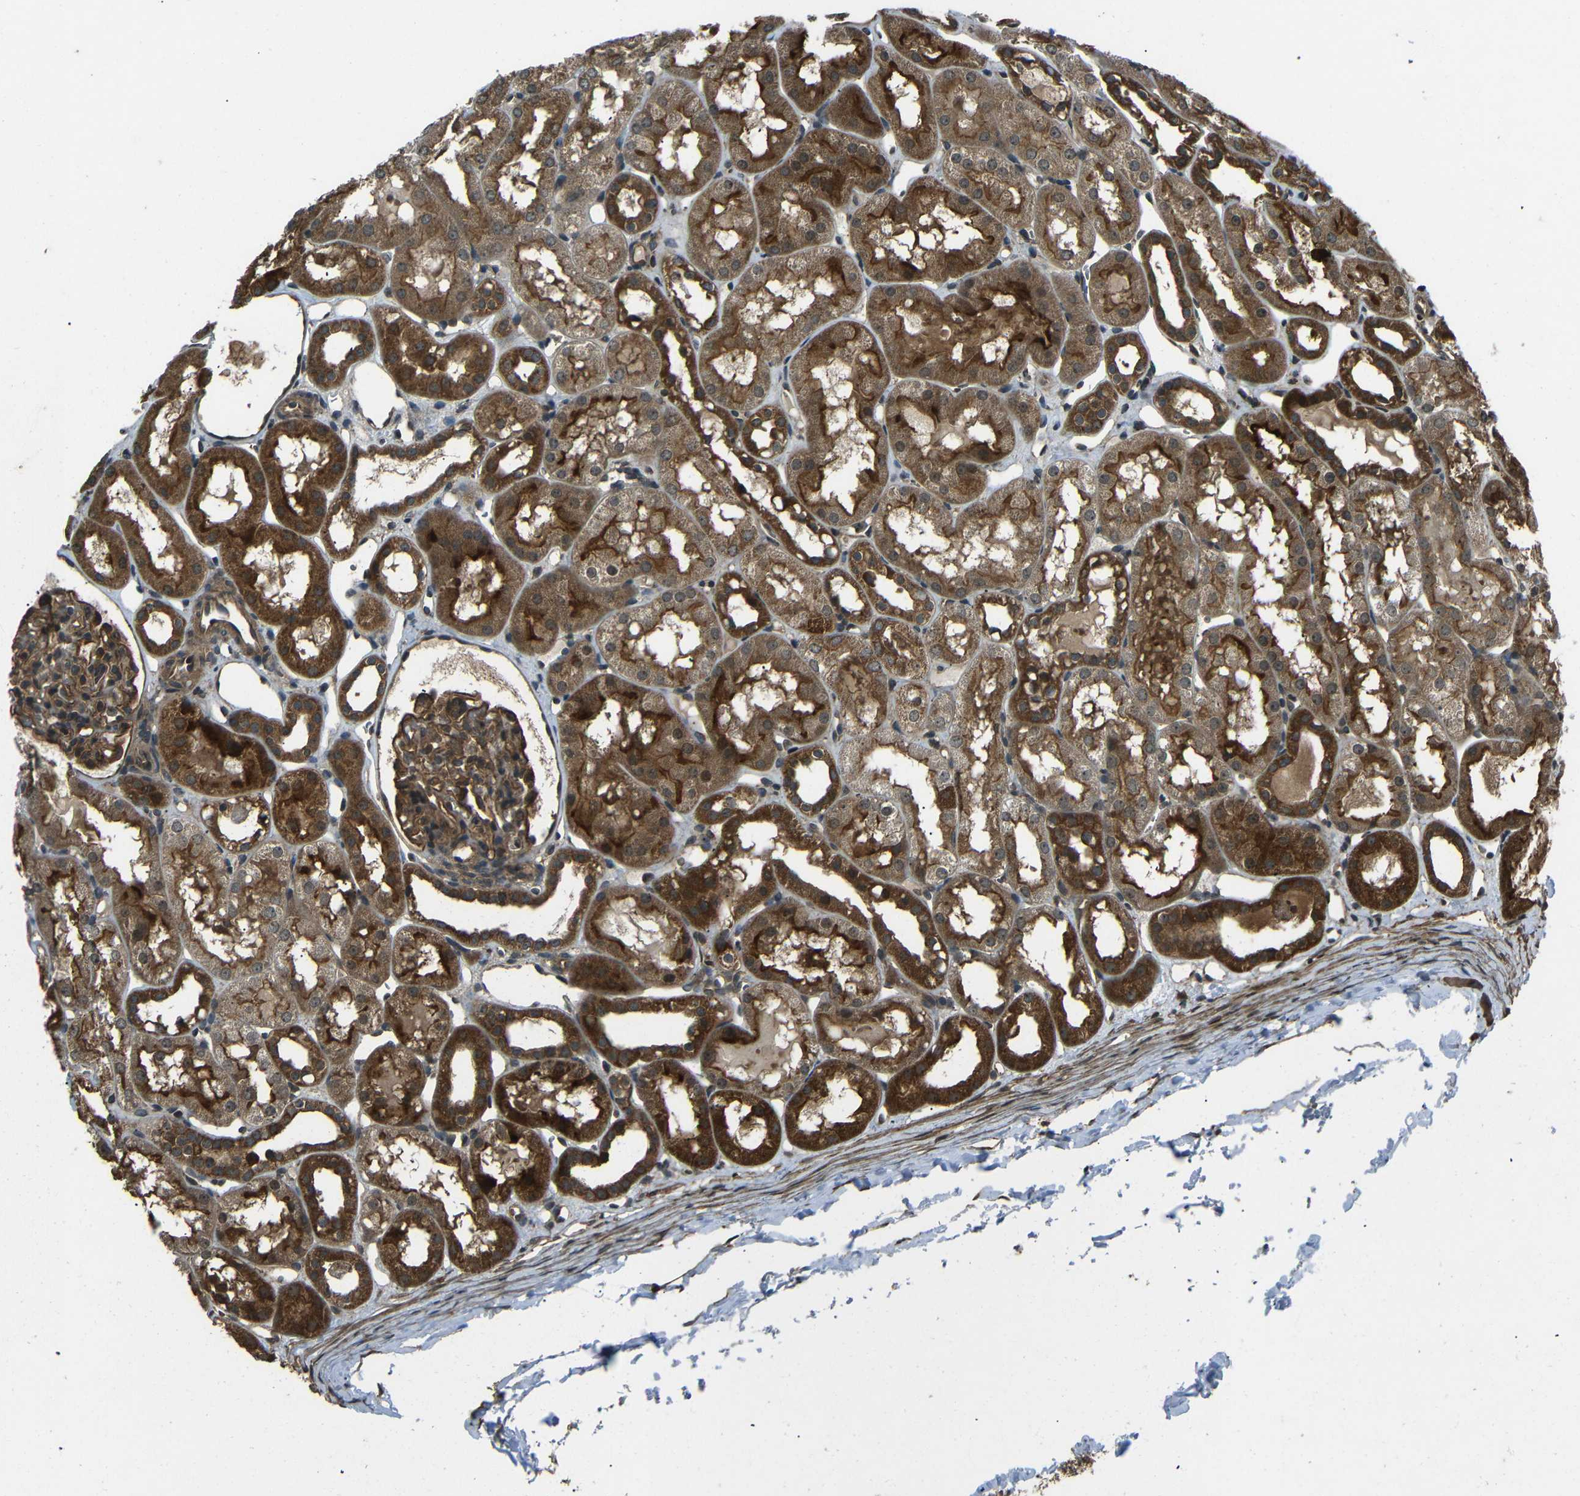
{"staining": {"intensity": "moderate", "quantity": ">75%", "location": "cytoplasmic/membranous"}, "tissue": "kidney", "cell_type": "Cells in glomeruli", "image_type": "normal", "snomed": [{"axis": "morphology", "description": "Normal tissue, NOS"}, {"axis": "topography", "description": "Kidney"}, {"axis": "topography", "description": "Urinary bladder"}], "caption": "IHC of unremarkable human kidney exhibits medium levels of moderate cytoplasmic/membranous expression in approximately >75% of cells in glomeruli. (DAB (3,3'-diaminobenzidine) = brown stain, brightfield microscopy at high magnification).", "gene": "PLK2", "patient": {"sex": "male", "age": 16}}